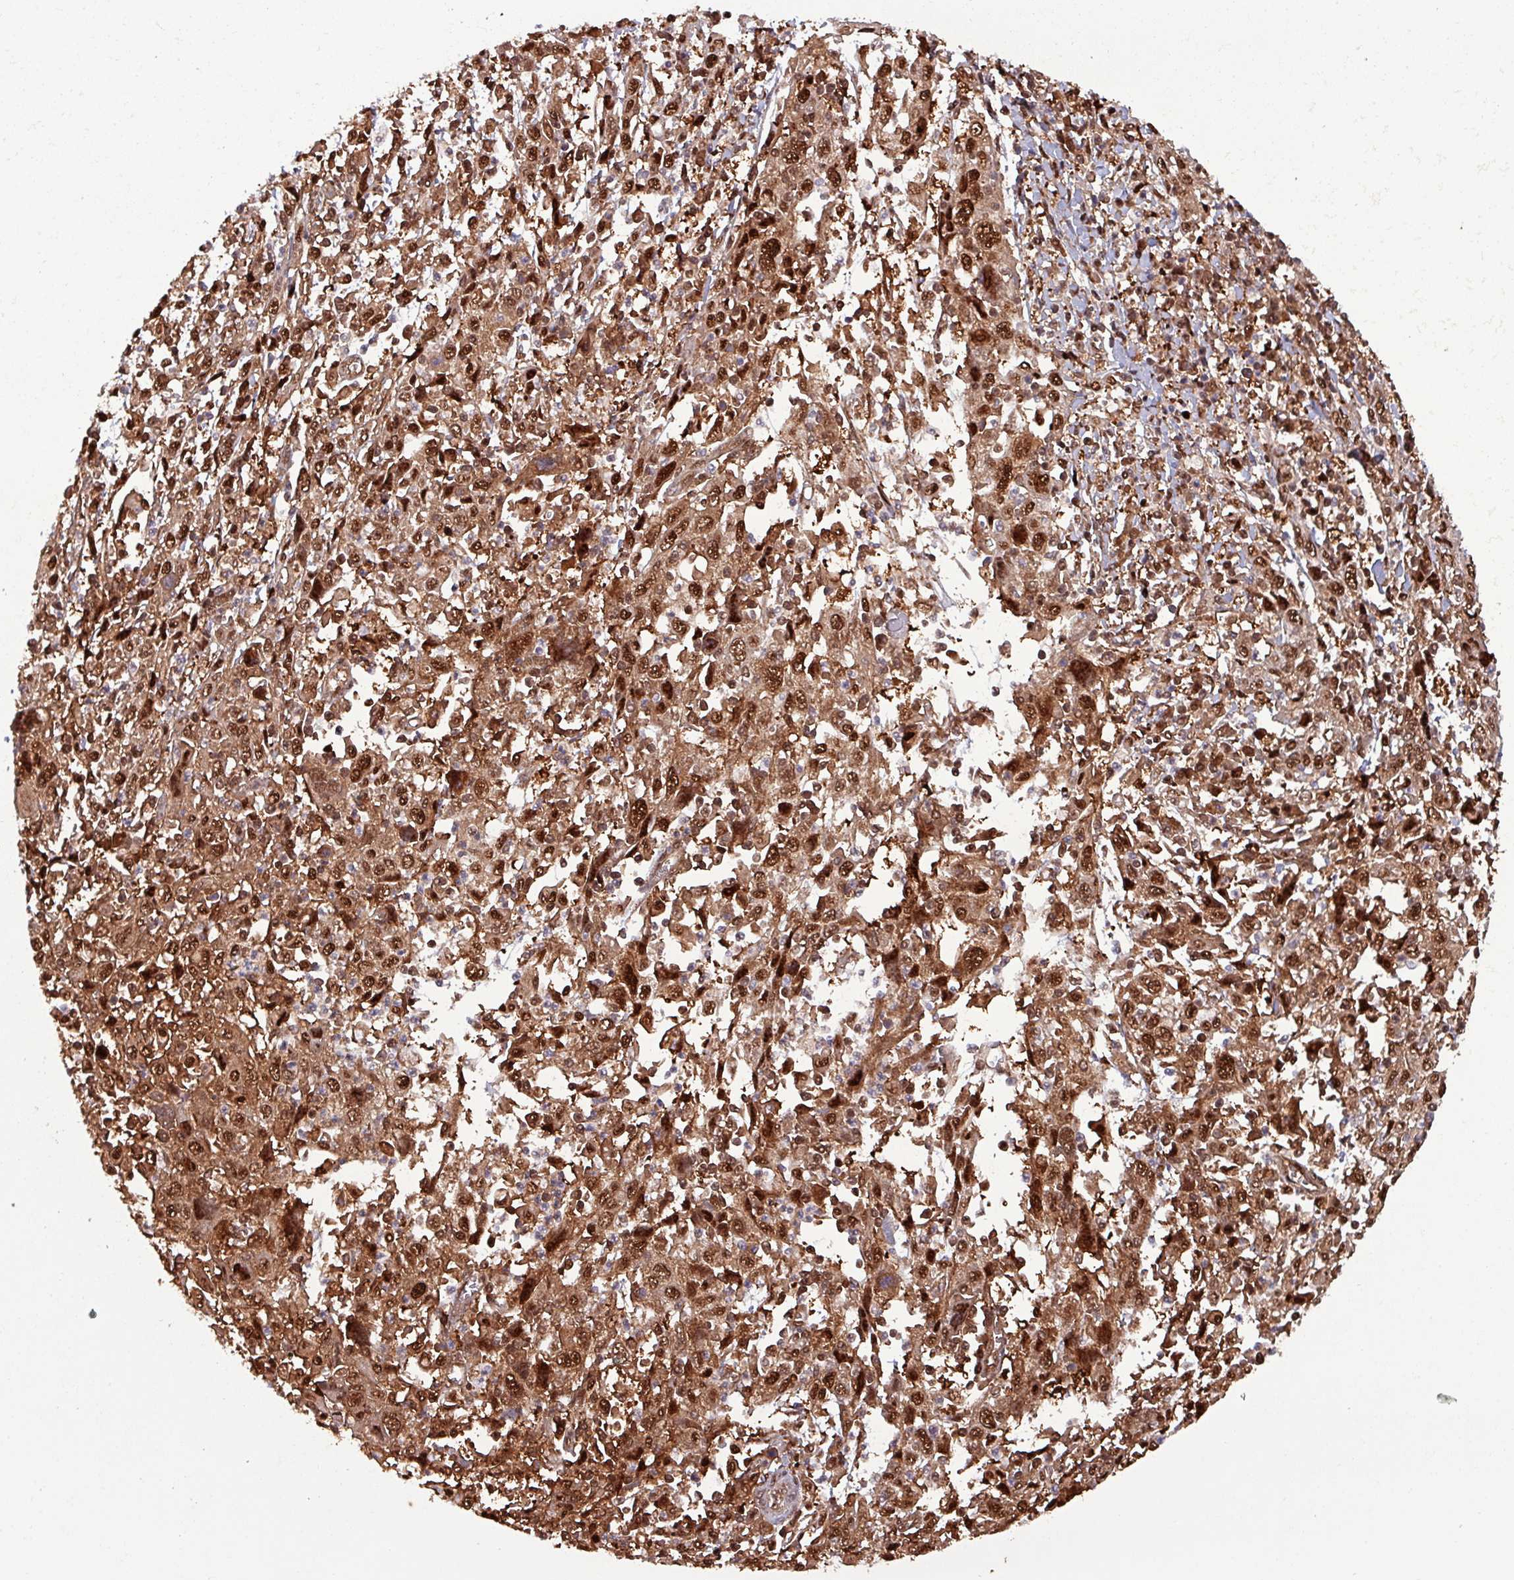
{"staining": {"intensity": "strong", "quantity": ">75%", "location": "cytoplasmic/membranous,nuclear"}, "tissue": "cervical cancer", "cell_type": "Tumor cells", "image_type": "cancer", "snomed": [{"axis": "morphology", "description": "Squamous cell carcinoma, NOS"}, {"axis": "topography", "description": "Cervix"}], "caption": "Strong cytoplasmic/membranous and nuclear protein staining is appreciated in approximately >75% of tumor cells in cervical squamous cell carcinoma.", "gene": "PSMB8", "patient": {"sex": "female", "age": 46}}